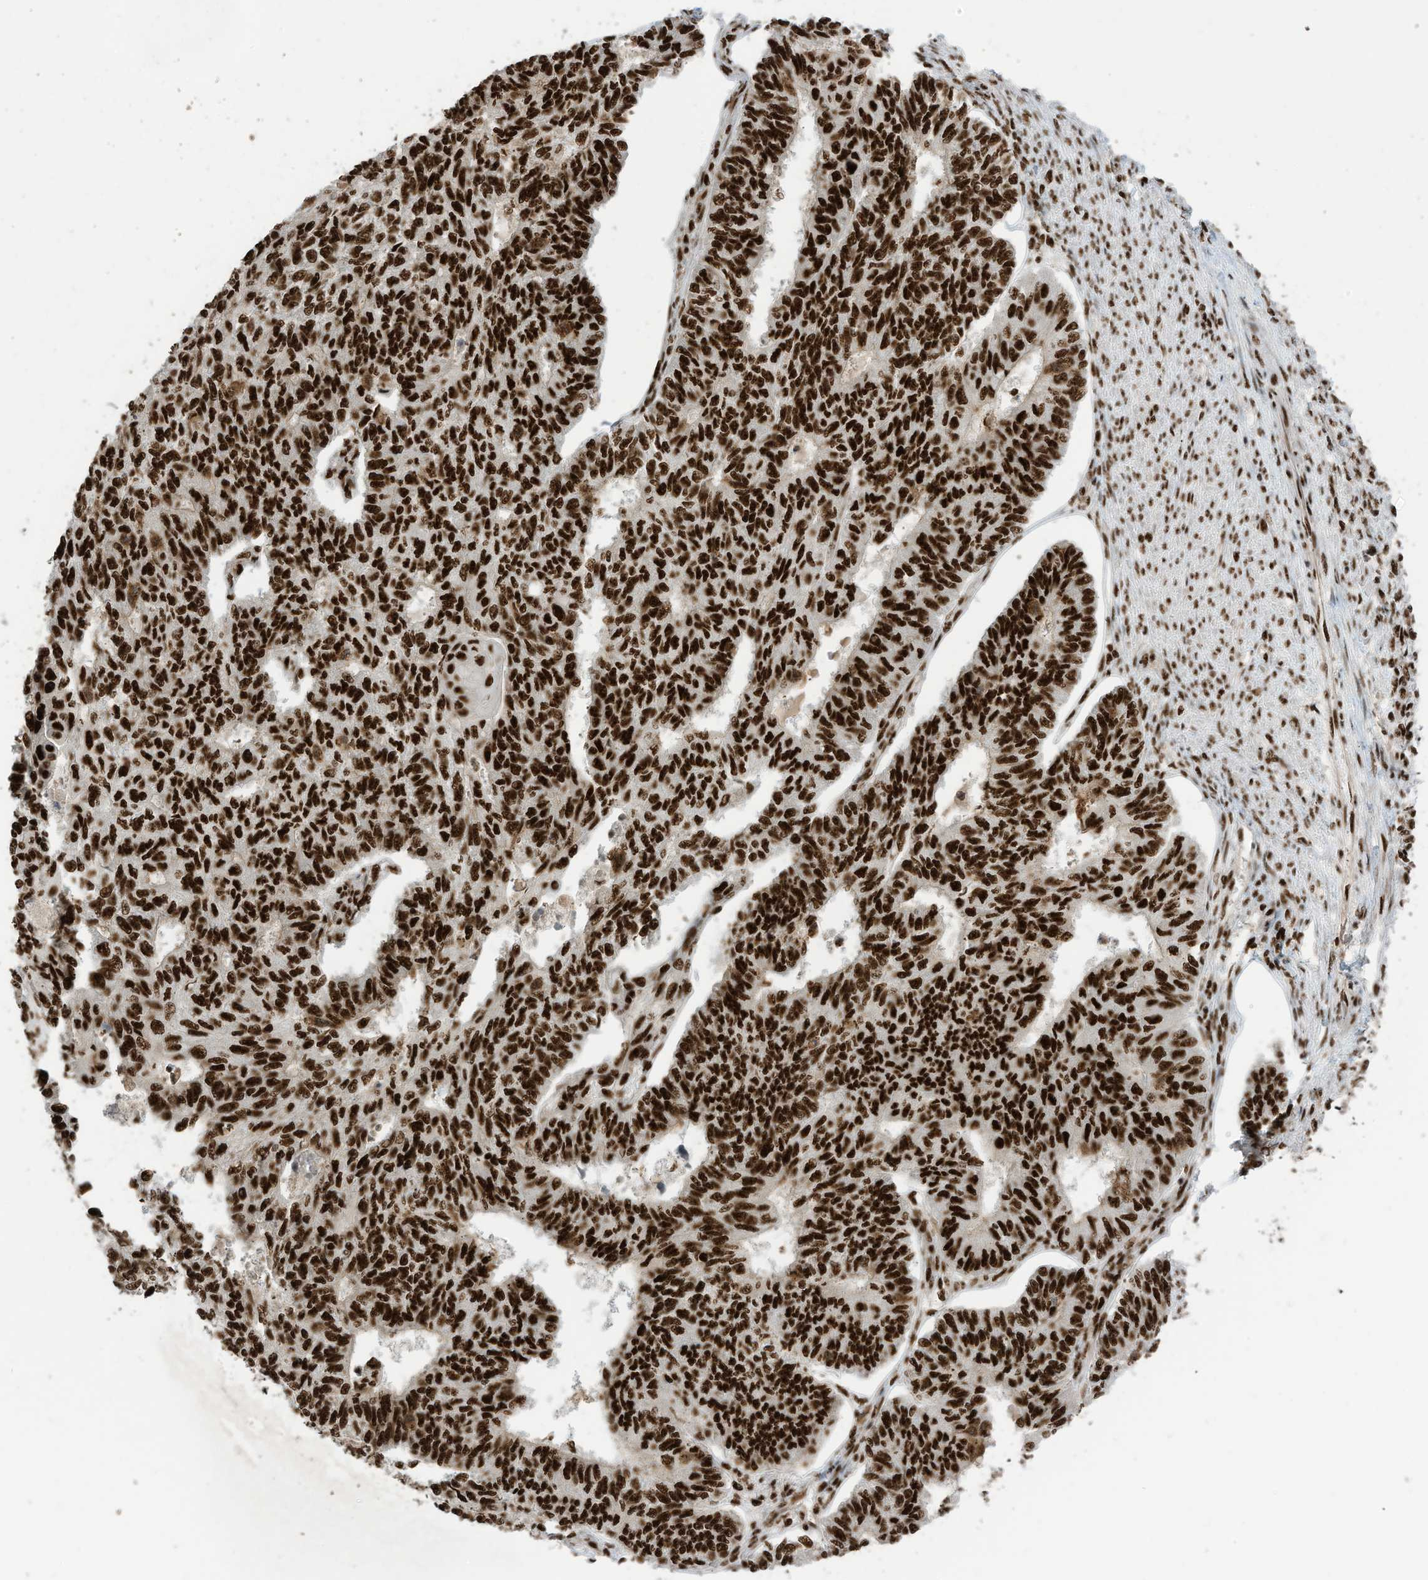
{"staining": {"intensity": "strong", "quantity": ">75%", "location": "nuclear"}, "tissue": "endometrial cancer", "cell_type": "Tumor cells", "image_type": "cancer", "snomed": [{"axis": "morphology", "description": "Adenocarcinoma, NOS"}, {"axis": "topography", "description": "Endometrium"}], "caption": "Strong nuclear expression for a protein is seen in about >75% of tumor cells of endometrial adenocarcinoma using IHC.", "gene": "SF3A3", "patient": {"sex": "female", "age": 32}}